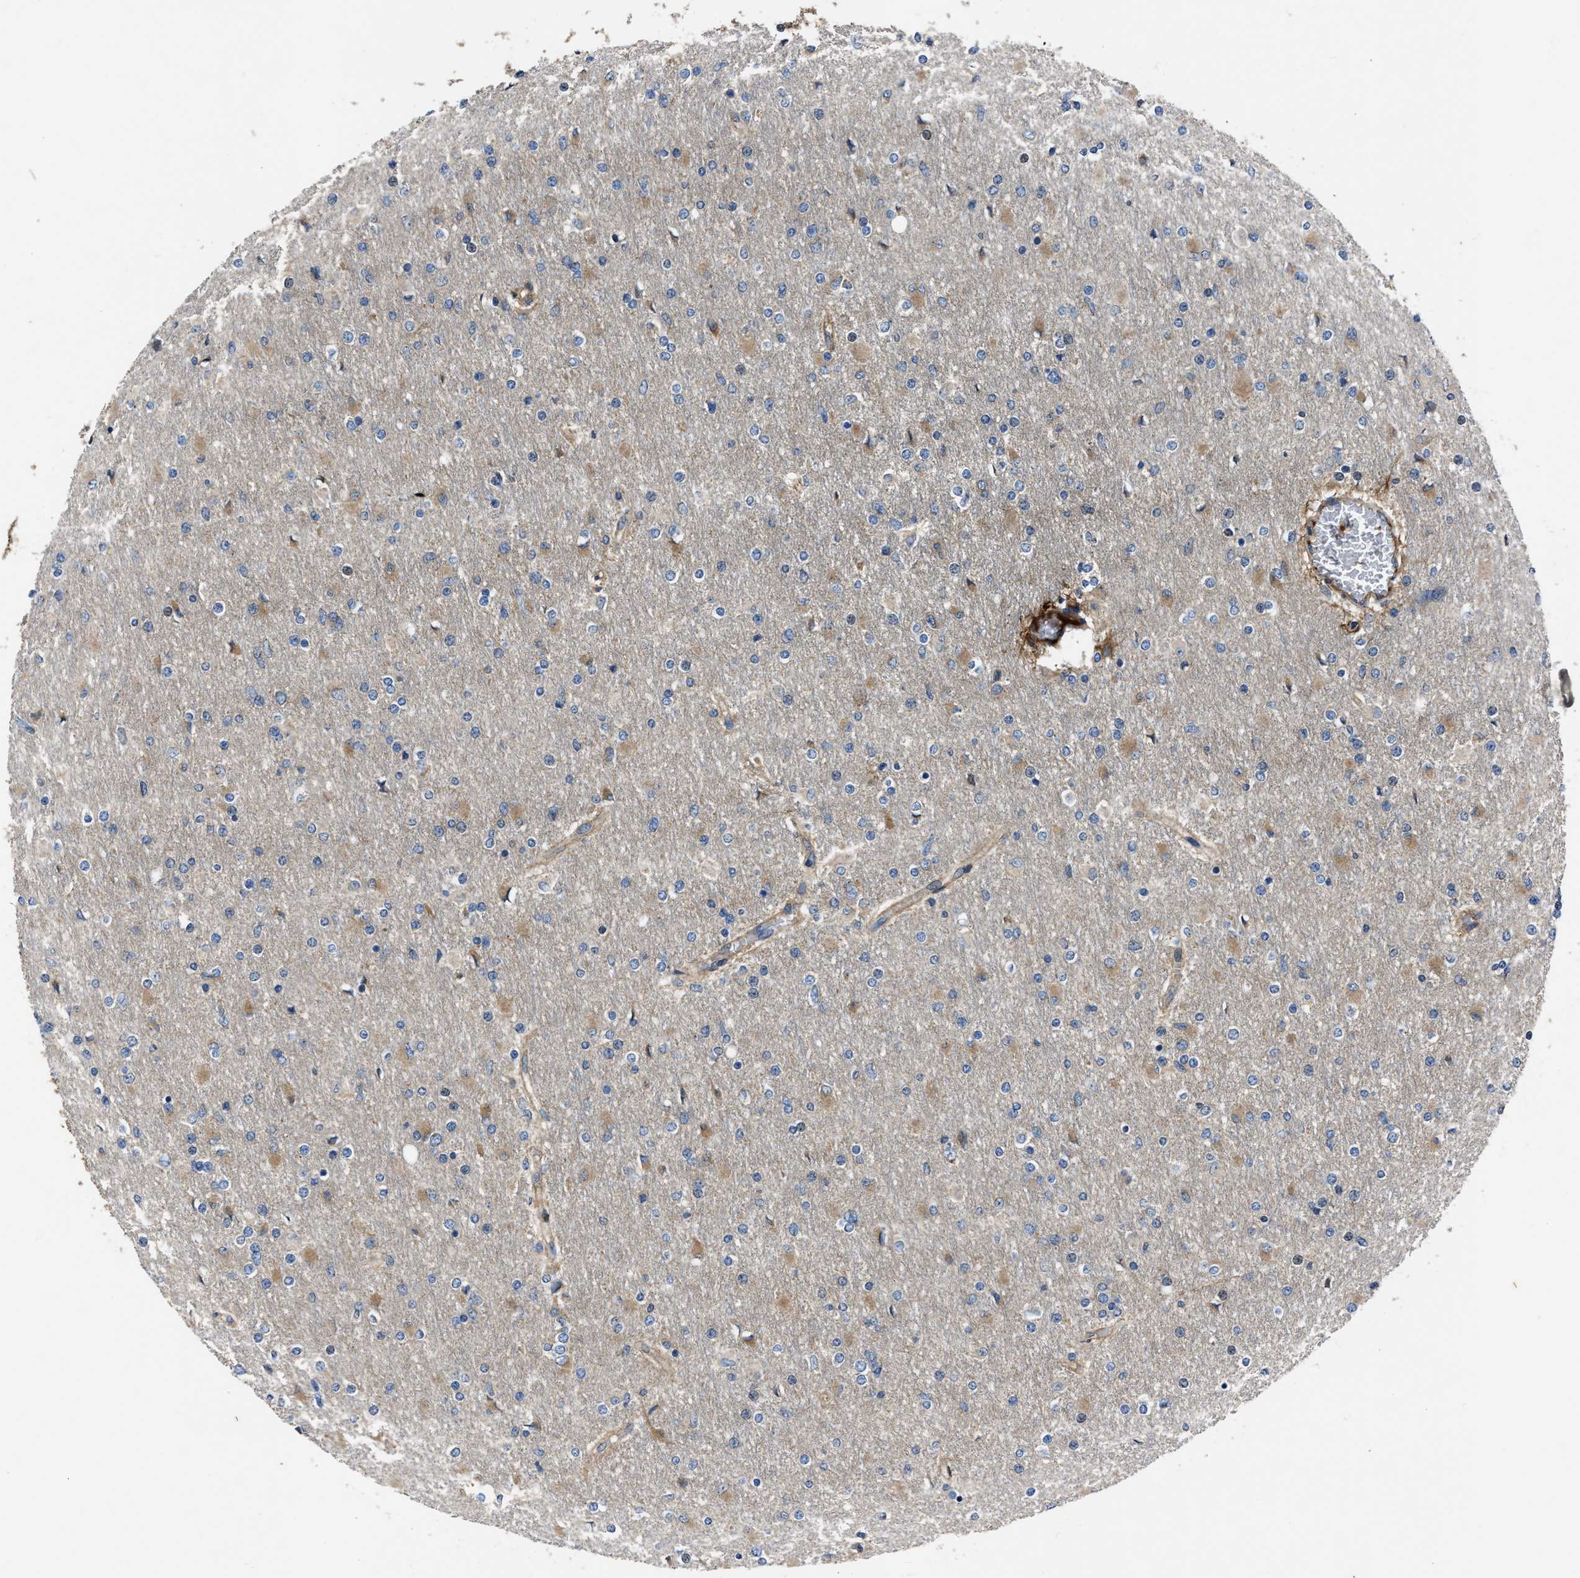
{"staining": {"intensity": "weak", "quantity": "<25%", "location": "cytoplasmic/membranous"}, "tissue": "glioma", "cell_type": "Tumor cells", "image_type": "cancer", "snomed": [{"axis": "morphology", "description": "Glioma, malignant, High grade"}, {"axis": "topography", "description": "Cerebral cortex"}], "caption": "Immunohistochemical staining of malignant glioma (high-grade) displays no significant positivity in tumor cells. The staining was performed using DAB (3,3'-diaminobenzidine) to visualize the protein expression in brown, while the nuclei were stained in blue with hematoxylin (Magnification: 20x).", "gene": "ERC1", "patient": {"sex": "female", "age": 36}}